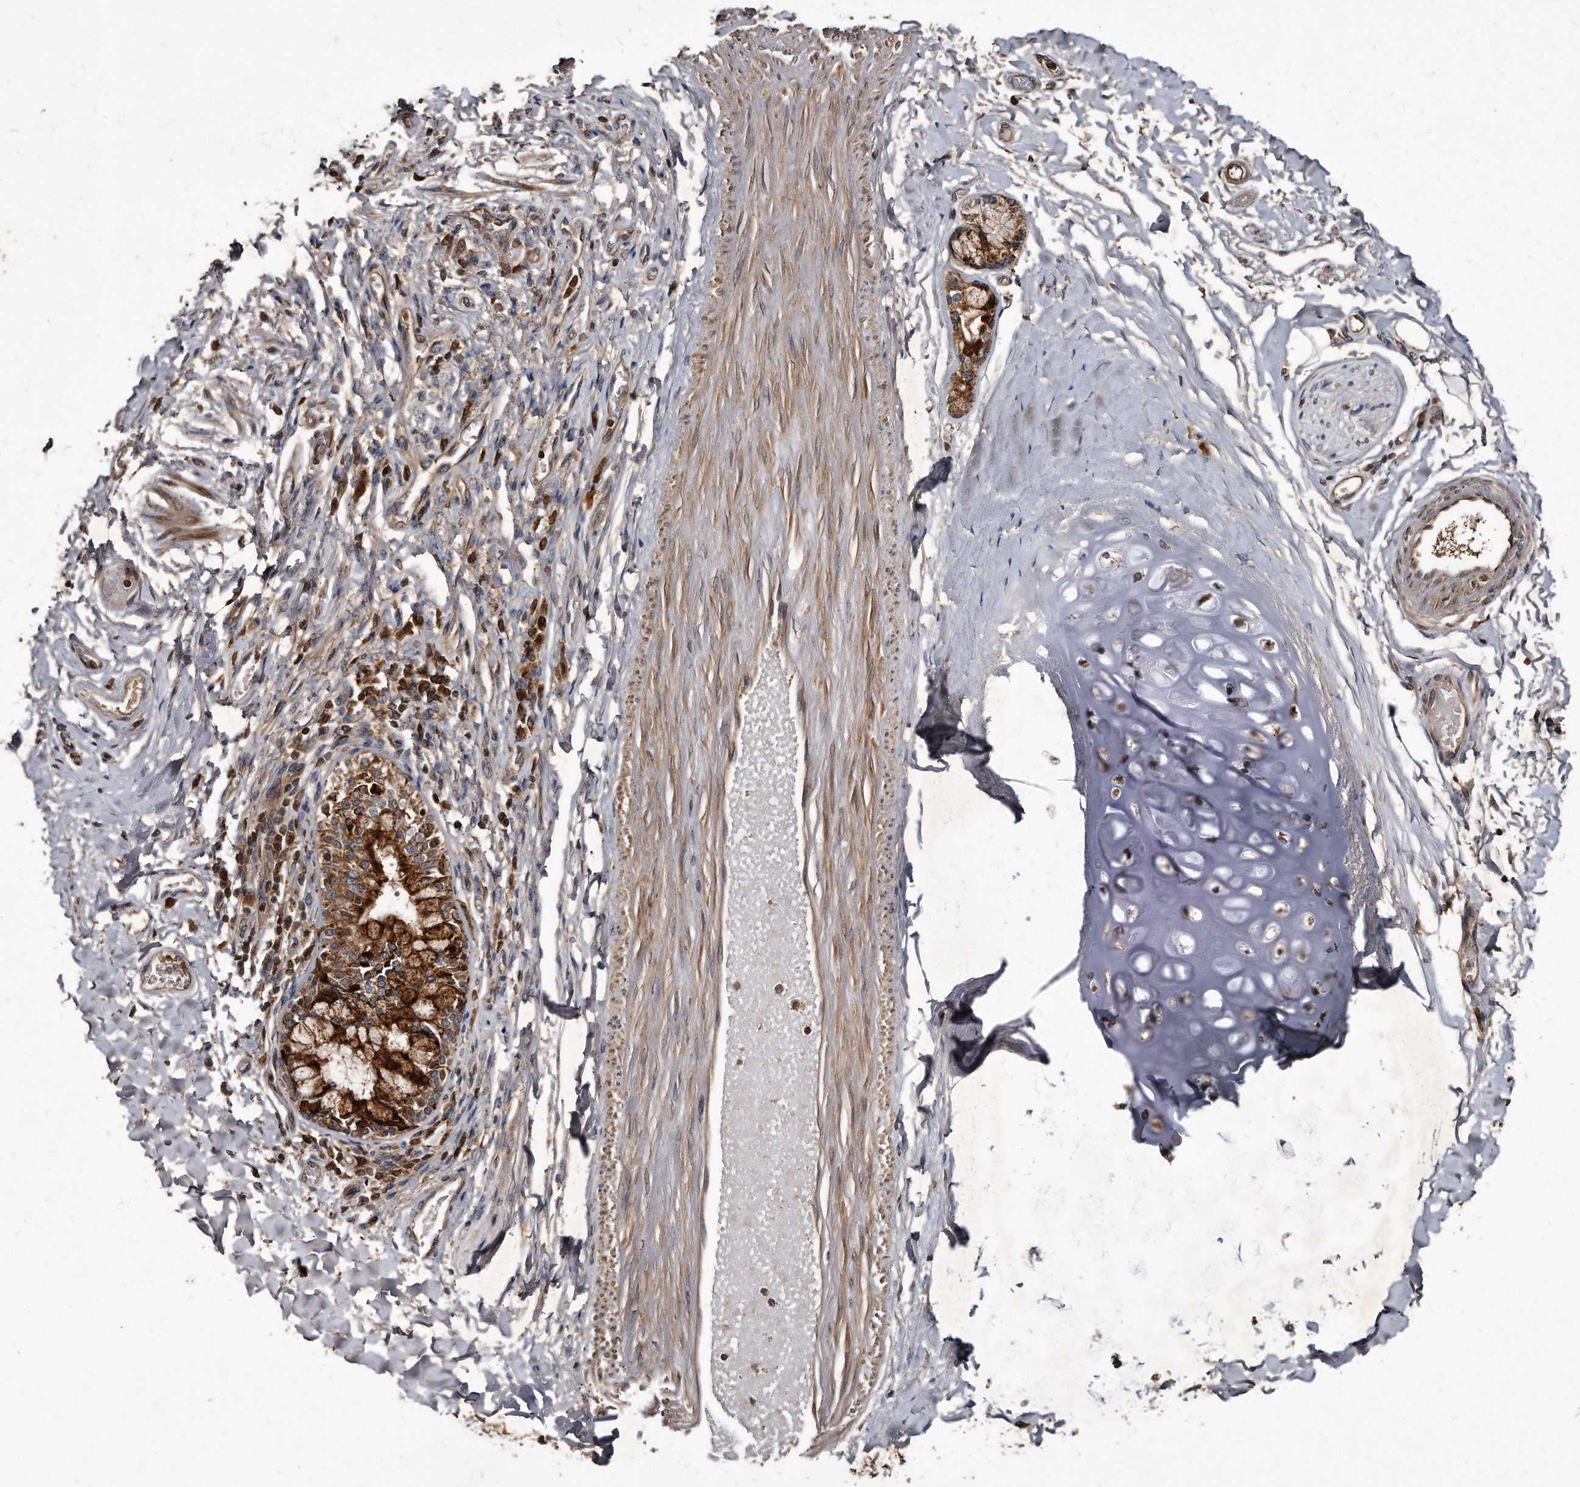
{"staining": {"intensity": "strong", "quantity": ">75%", "location": "cytoplasmic/membranous"}, "tissue": "bronchus", "cell_type": "Respiratory epithelial cells", "image_type": "normal", "snomed": [{"axis": "morphology", "description": "Normal tissue, NOS"}, {"axis": "morphology", "description": "Inflammation, NOS"}, {"axis": "topography", "description": "Lung"}], "caption": "The micrograph shows immunohistochemical staining of normal bronchus. There is strong cytoplasmic/membranous positivity is identified in about >75% of respiratory epithelial cells.", "gene": "FAM136A", "patient": {"sex": "female", "age": 46}}